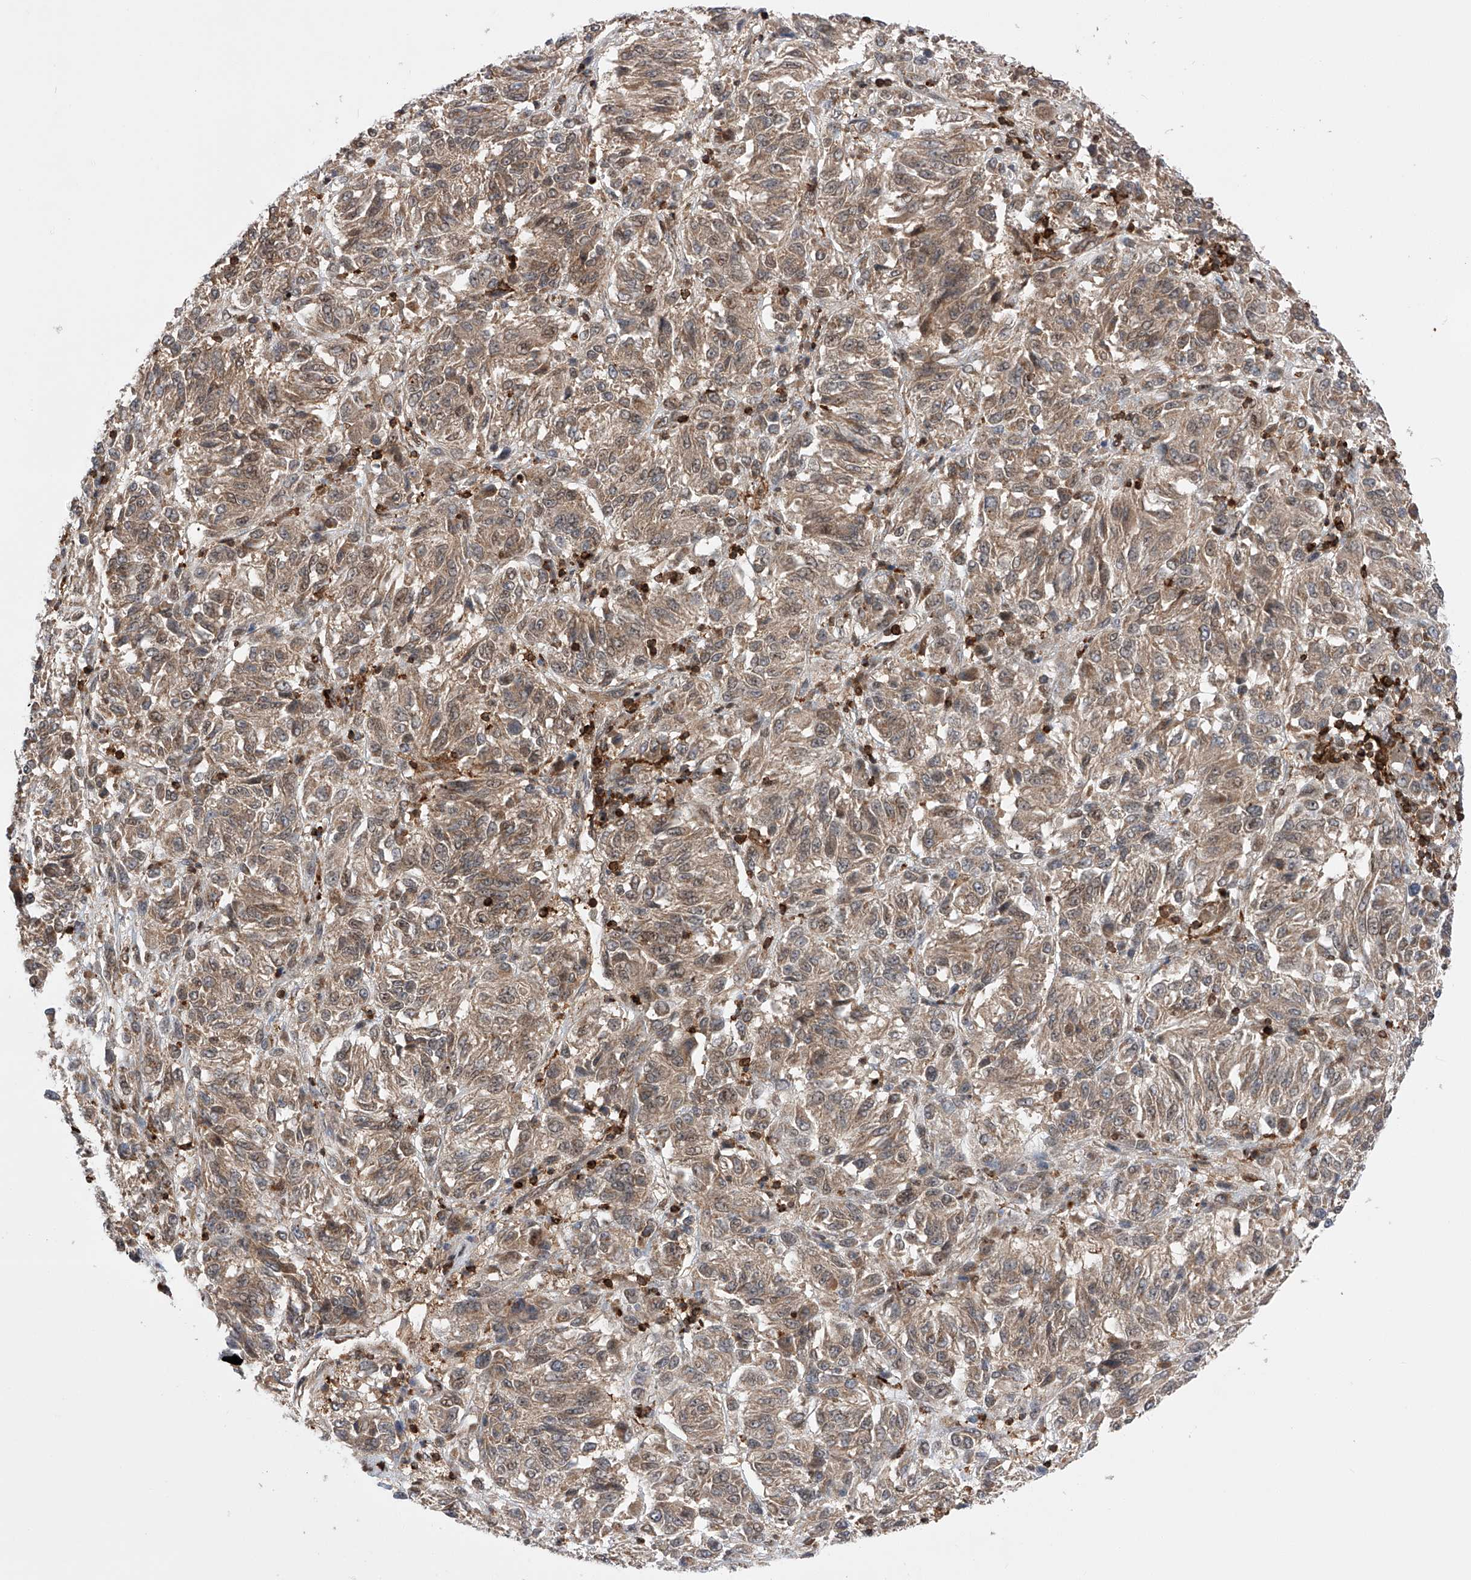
{"staining": {"intensity": "weak", "quantity": ">75%", "location": "cytoplasmic/membranous,nuclear"}, "tissue": "melanoma", "cell_type": "Tumor cells", "image_type": "cancer", "snomed": [{"axis": "morphology", "description": "Malignant melanoma, Metastatic site"}, {"axis": "topography", "description": "Lung"}], "caption": "A brown stain highlights weak cytoplasmic/membranous and nuclear expression of a protein in malignant melanoma (metastatic site) tumor cells. The staining is performed using DAB (3,3'-diaminobenzidine) brown chromogen to label protein expression. The nuclei are counter-stained blue using hematoxylin.", "gene": "ZNF280D", "patient": {"sex": "male", "age": 64}}